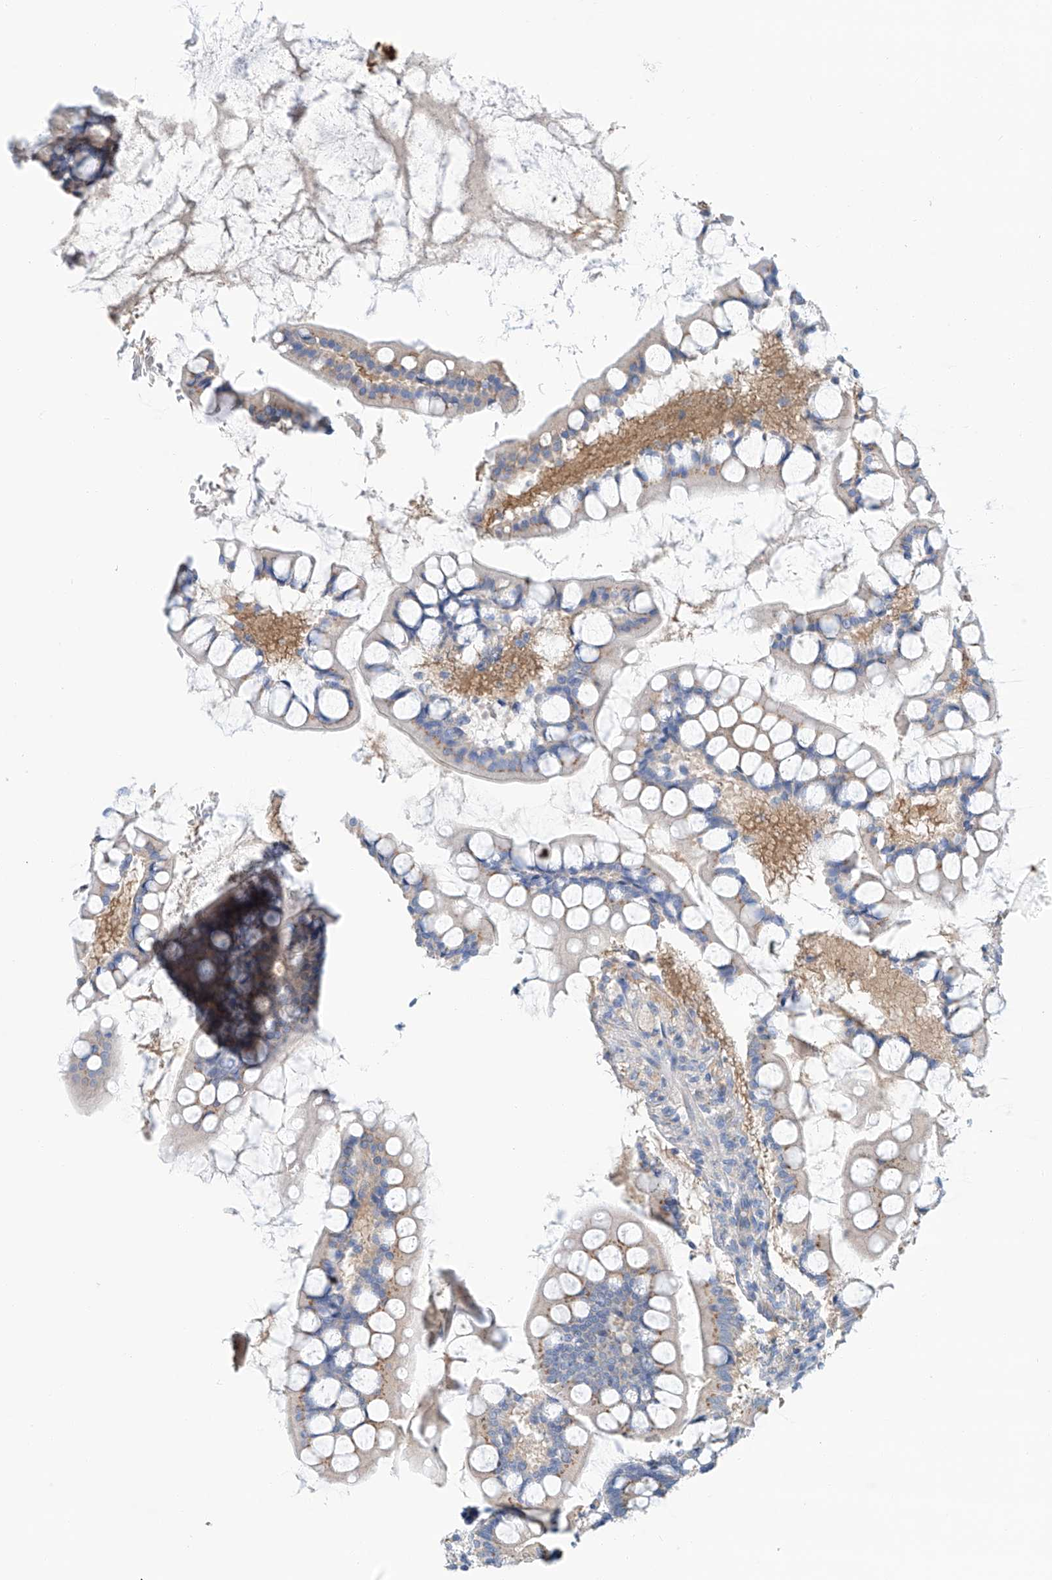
{"staining": {"intensity": "moderate", "quantity": "<25%", "location": "cytoplasmic/membranous"}, "tissue": "small intestine", "cell_type": "Glandular cells", "image_type": "normal", "snomed": [{"axis": "morphology", "description": "Normal tissue, NOS"}, {"axis": "topography", "description": "Small intestine"}], "caption": "Human small intestine stained for a protein (brown) reveals moderate cytoplasmic/membranous positive positivity in about <25% of glandular cells.", "gene": "SLC22A7", "patient": {"sex": "male", "age": 52}}